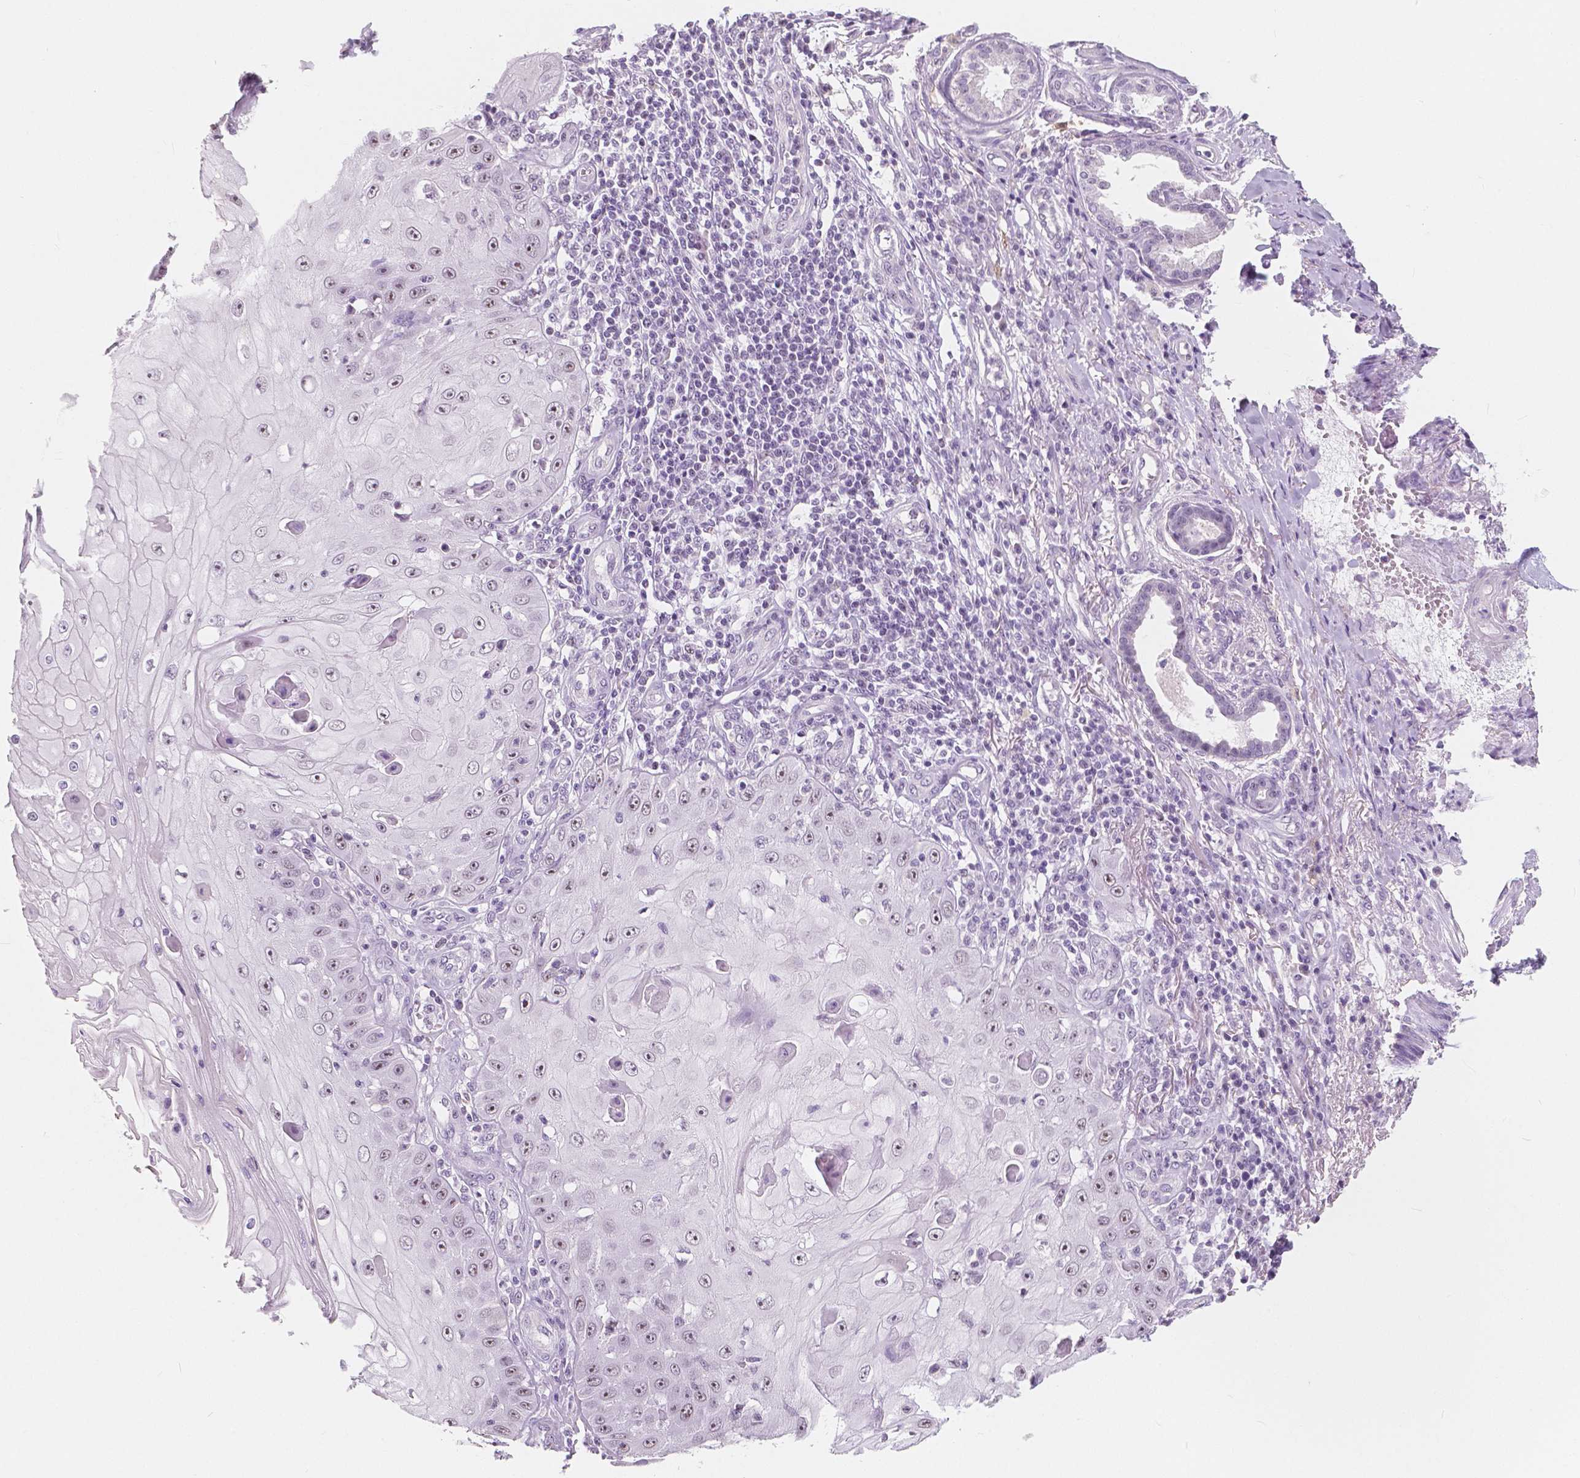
{"staining": {"intensity": "moderate", "quantity": "<25%", "location": "nuclear"}, "tissue": "skin cancer", "cell_type": "Tumor cells", "image_type": "cancer", "snomed": [{"axis": "morphology", "description": "Squamous cell carcinoma, NOS"}, {"axis": "topography", "description": "Skin"}], "caption": "Immunohistochemistry micrograph of human squamous cell carcinoma (skin) stained for a protein (brown), which reveals low levels of moderate nuclear positivity in about <25% of tumor cells.", "gene": "NOLC1", "patient": {"sex": "male", "age": 70}}